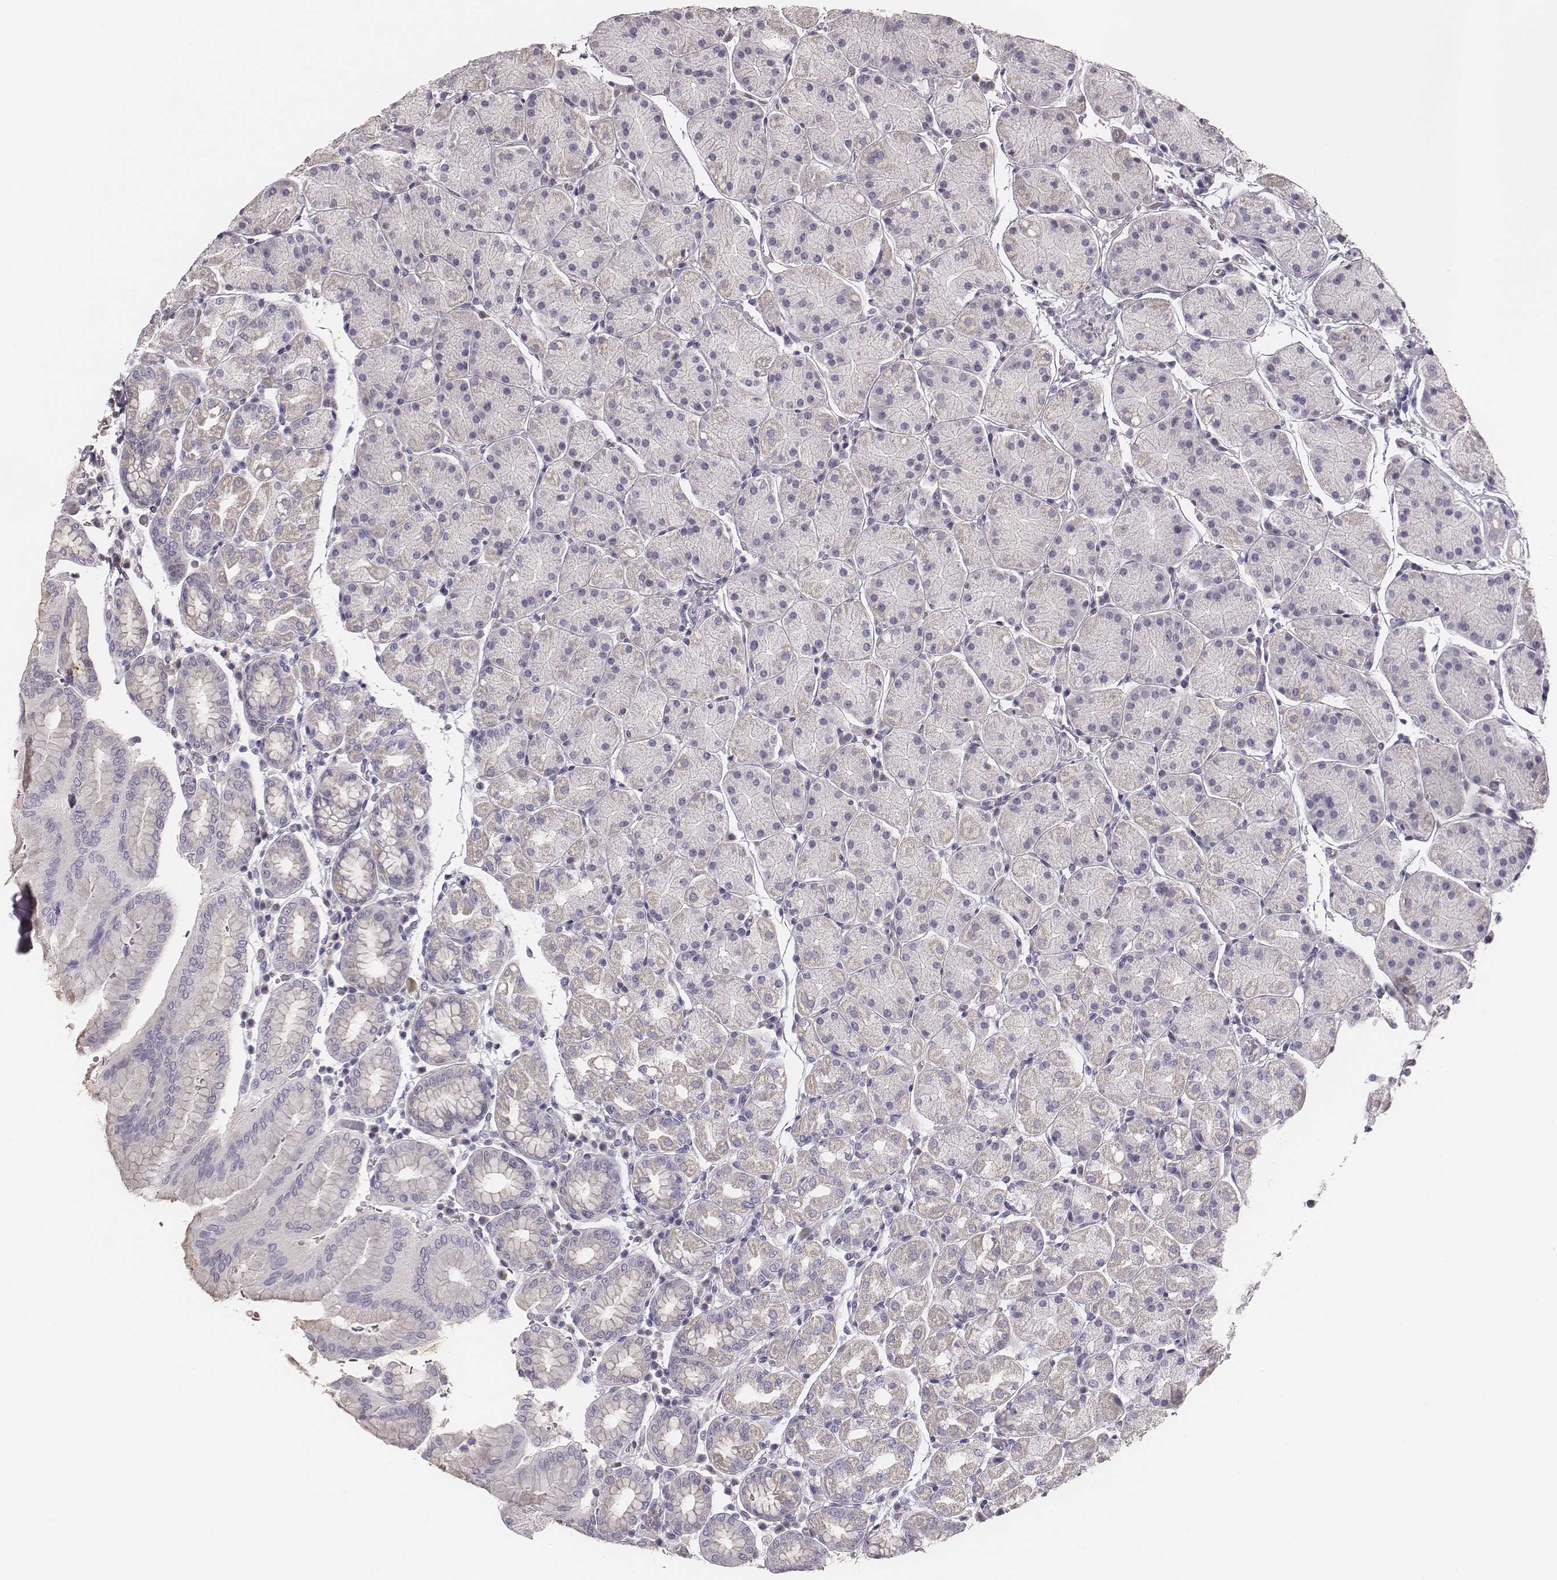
{"staining": {"intensity": "negative", "quantity": "none", "location": "none"}, "tissue": "stomach", "cell_type": "Glandular cells", "image_type": "normal", "snomed": [{"axis": "morphology", "description": "Normal tissue, NOS"}, {"axis": "topography", "description": "Stomach"}], "caption": "Micrograph shows no protein positivity in glandular cells of unremarkable stomach. The staining was performed using DAB (3,3'-diaminobenzidine) to visualize the protein expression in brown, while the nuclei were stained in blue with hematoxylin (Magnification: 20x).", "gene": "MYH6", "patient": {"sex": "male", "age": 54}}